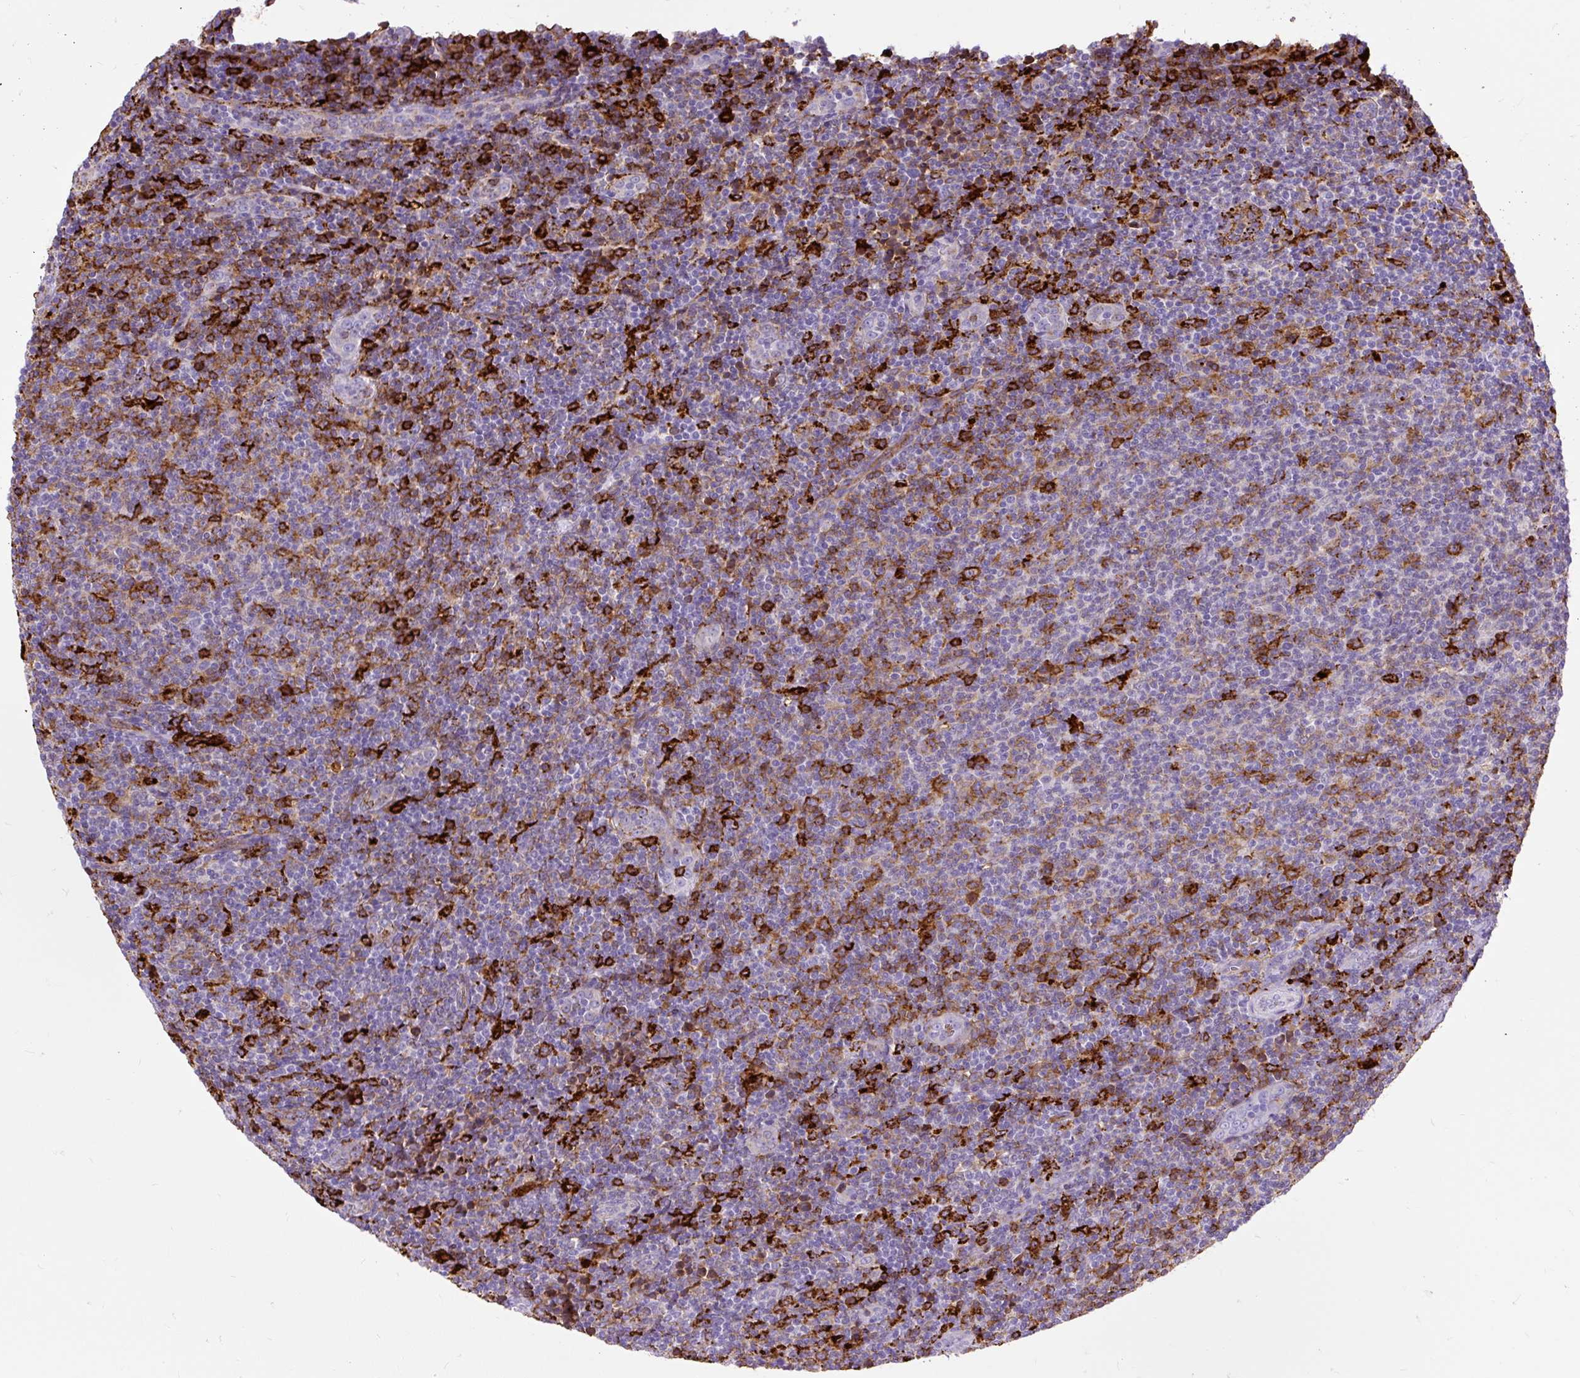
{"staining": {"intensity": "strong", "quantity": "<25%", "location": "cytoplasmic/membranous"}, "tissue": "lymphoma", "cell_type": "Tumor cells", "image_type": "cancer", "snomed": [{"axis": "morphology", "description": "Malignant lymphoma, non-Hodgkin's type, Low grade"}, {"axis": "topography", "description": "Lymph node"}], "caption": "An immunohistochemistry (IHC) histopathology image of neoplastic tissue is shown. Protein staining in brown highlights strong cytoplasmic/membranous positivity in lymphoma within tumor cells.", "gene": "HLA-DRA", "patient": {"sex": "male", "age": 66}}